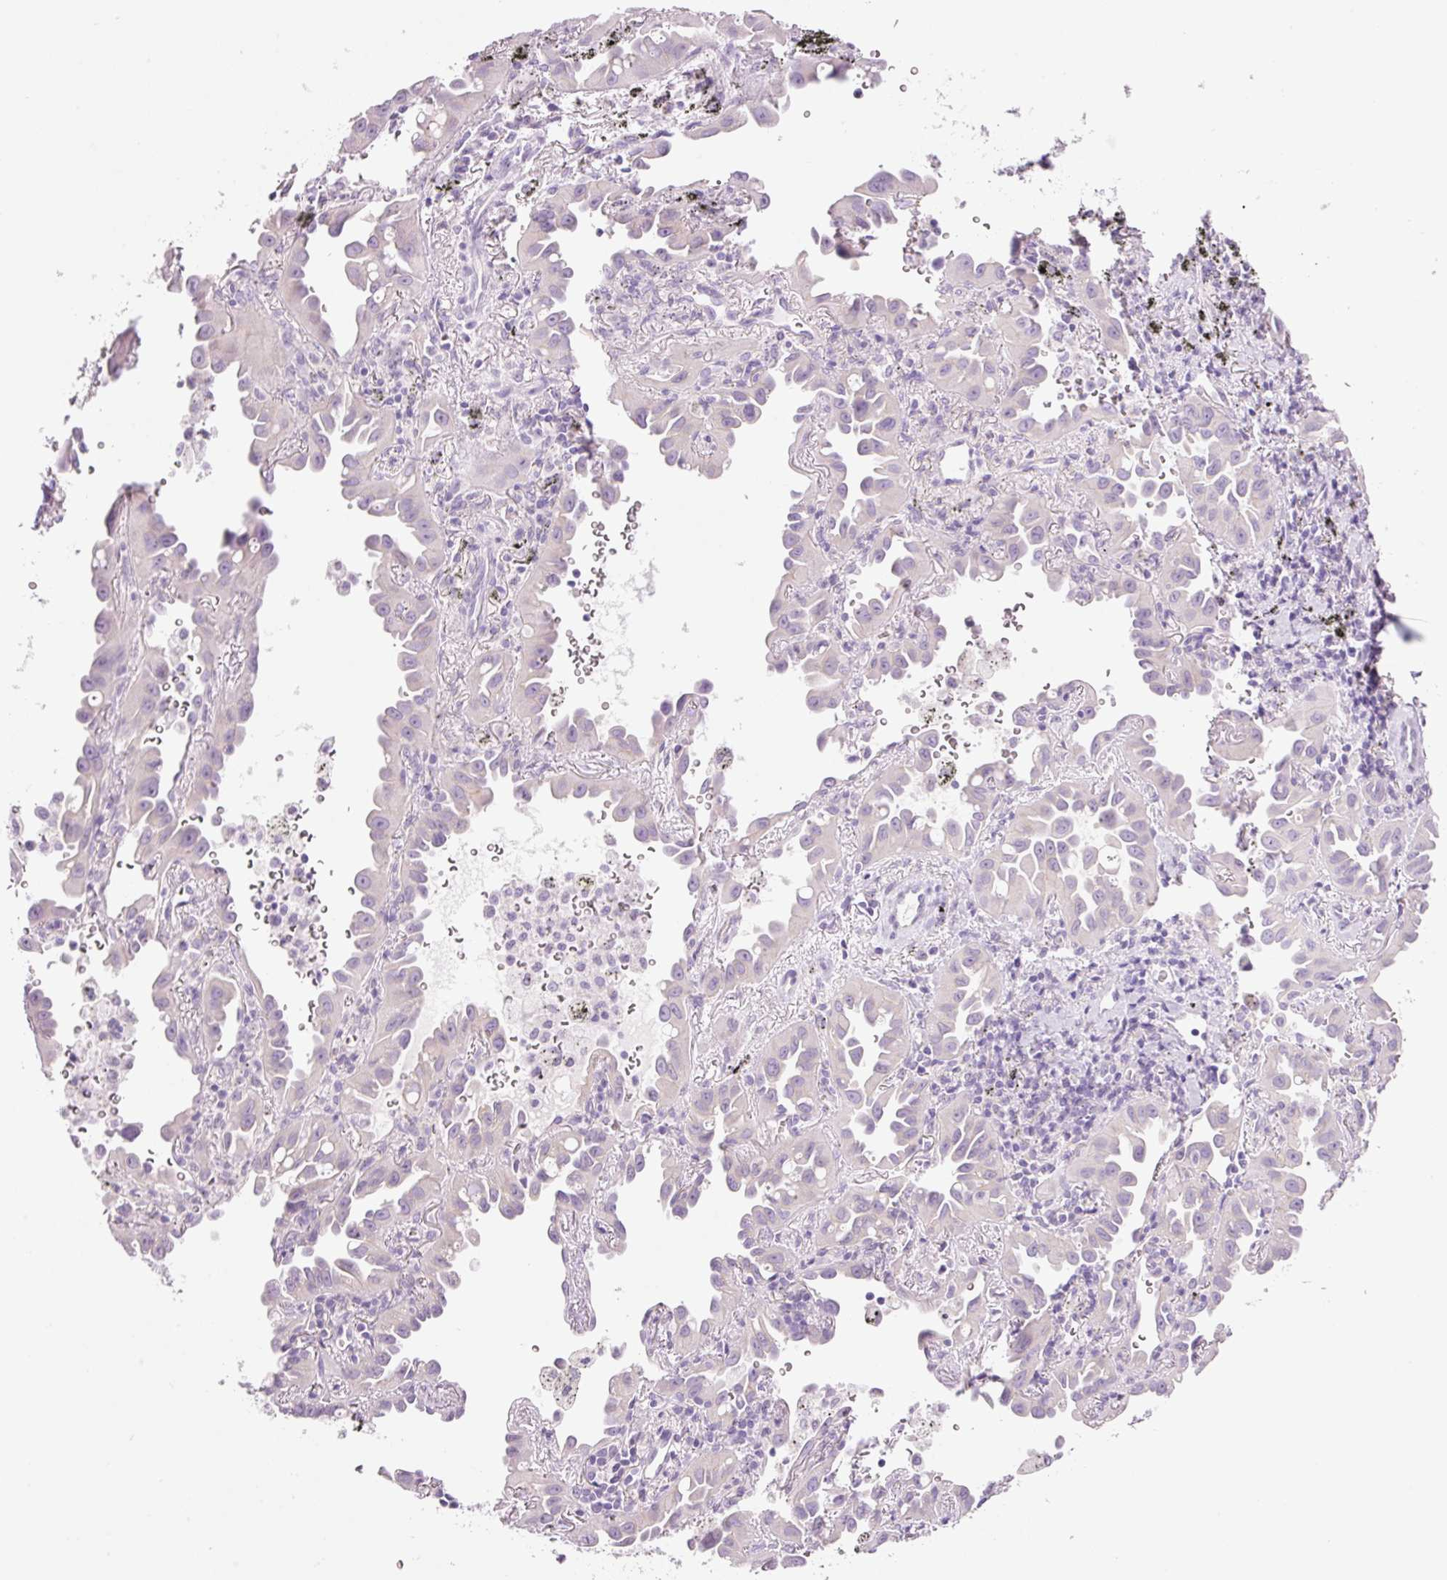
{"staining": {"intensity": "negative", "quantity": "none", "location": "none"}, "tissue": "lung cancer", "cell_type": "Tumor cells", "image_type": "cancer", "snomed": [{"axis": "morphology", "description": "Adenocarcinoma, NOS"}, {"axis": "topography", "description": "Lung"}], "caption": "Immunohistochemistry histopathology image of neoplastic tissue: adenocarcinoma (lung) stained with DAB (3,3'-diaminobenzidine) reveals no significant protein staining in tumor cells.", "gene": "HSPA4L", "patient": {"sex": "male", "age": 68}}